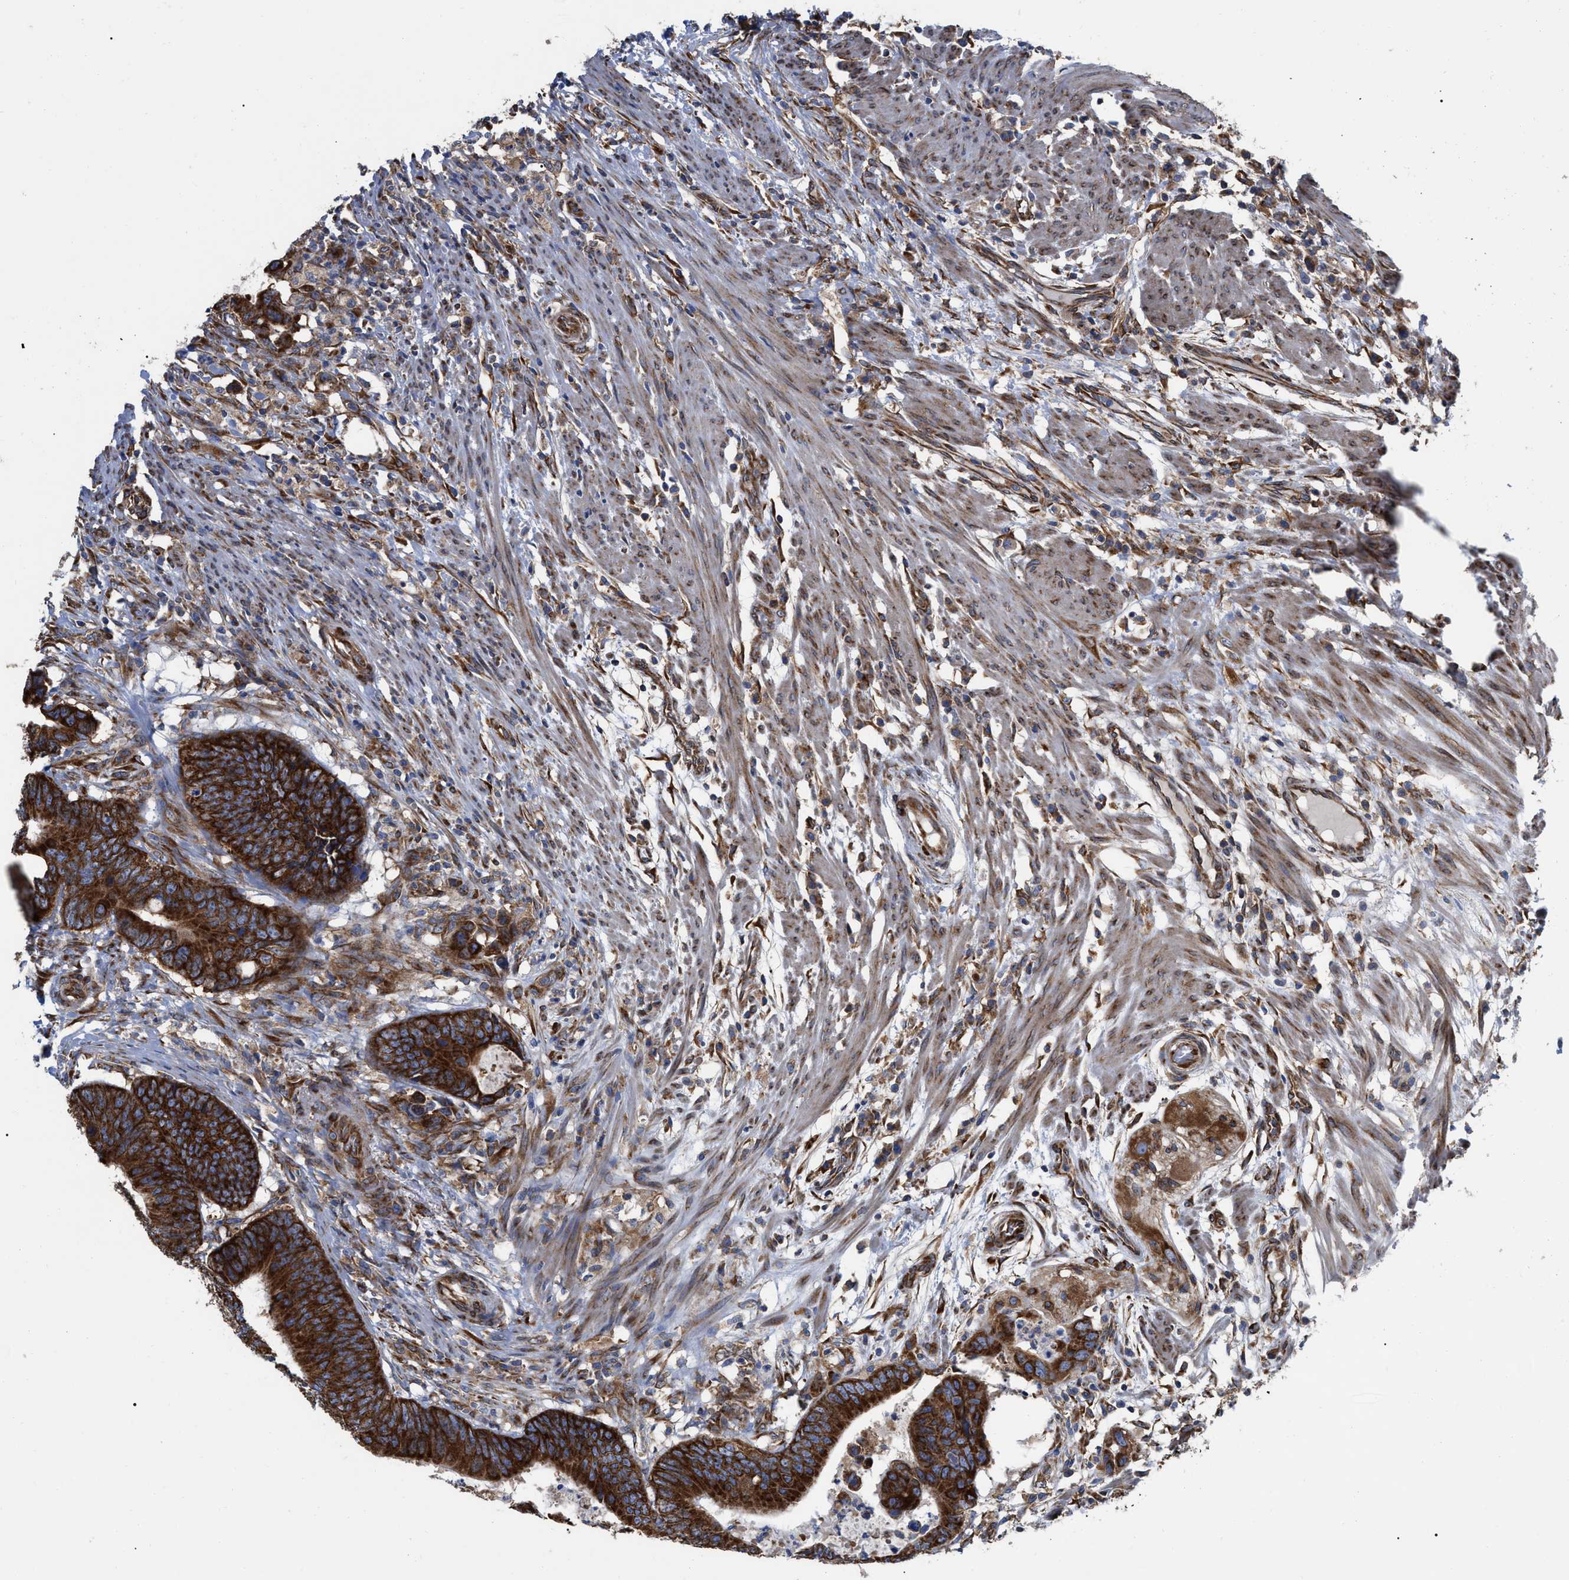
{"staining": {"intensity": "strong", "quantity": ">75%", "location": "cytoplasmic/membranous"}, "tissue": "colorectal cancer", "cell_type": "Tumor cells", "image_type": "cancer", "snomed": [{"axis": "morphology", "description": "Adenocarcinoma, NOS"}, {"axis": "topography", "description": "Colon"}], "caption": "Immunohistochemistry (IHC) image of neoplastic tissue: human colorectal cancer stained using immunohistochemistry (IHC) displays high levels of strong protein expression localized specifically in the cytoplasmic/membranous of tumor cells, appearing as a cytoplasmic/membranous brown color.", "gene": "FAM120A", "patient": {"sex": "male", "age": 56}}